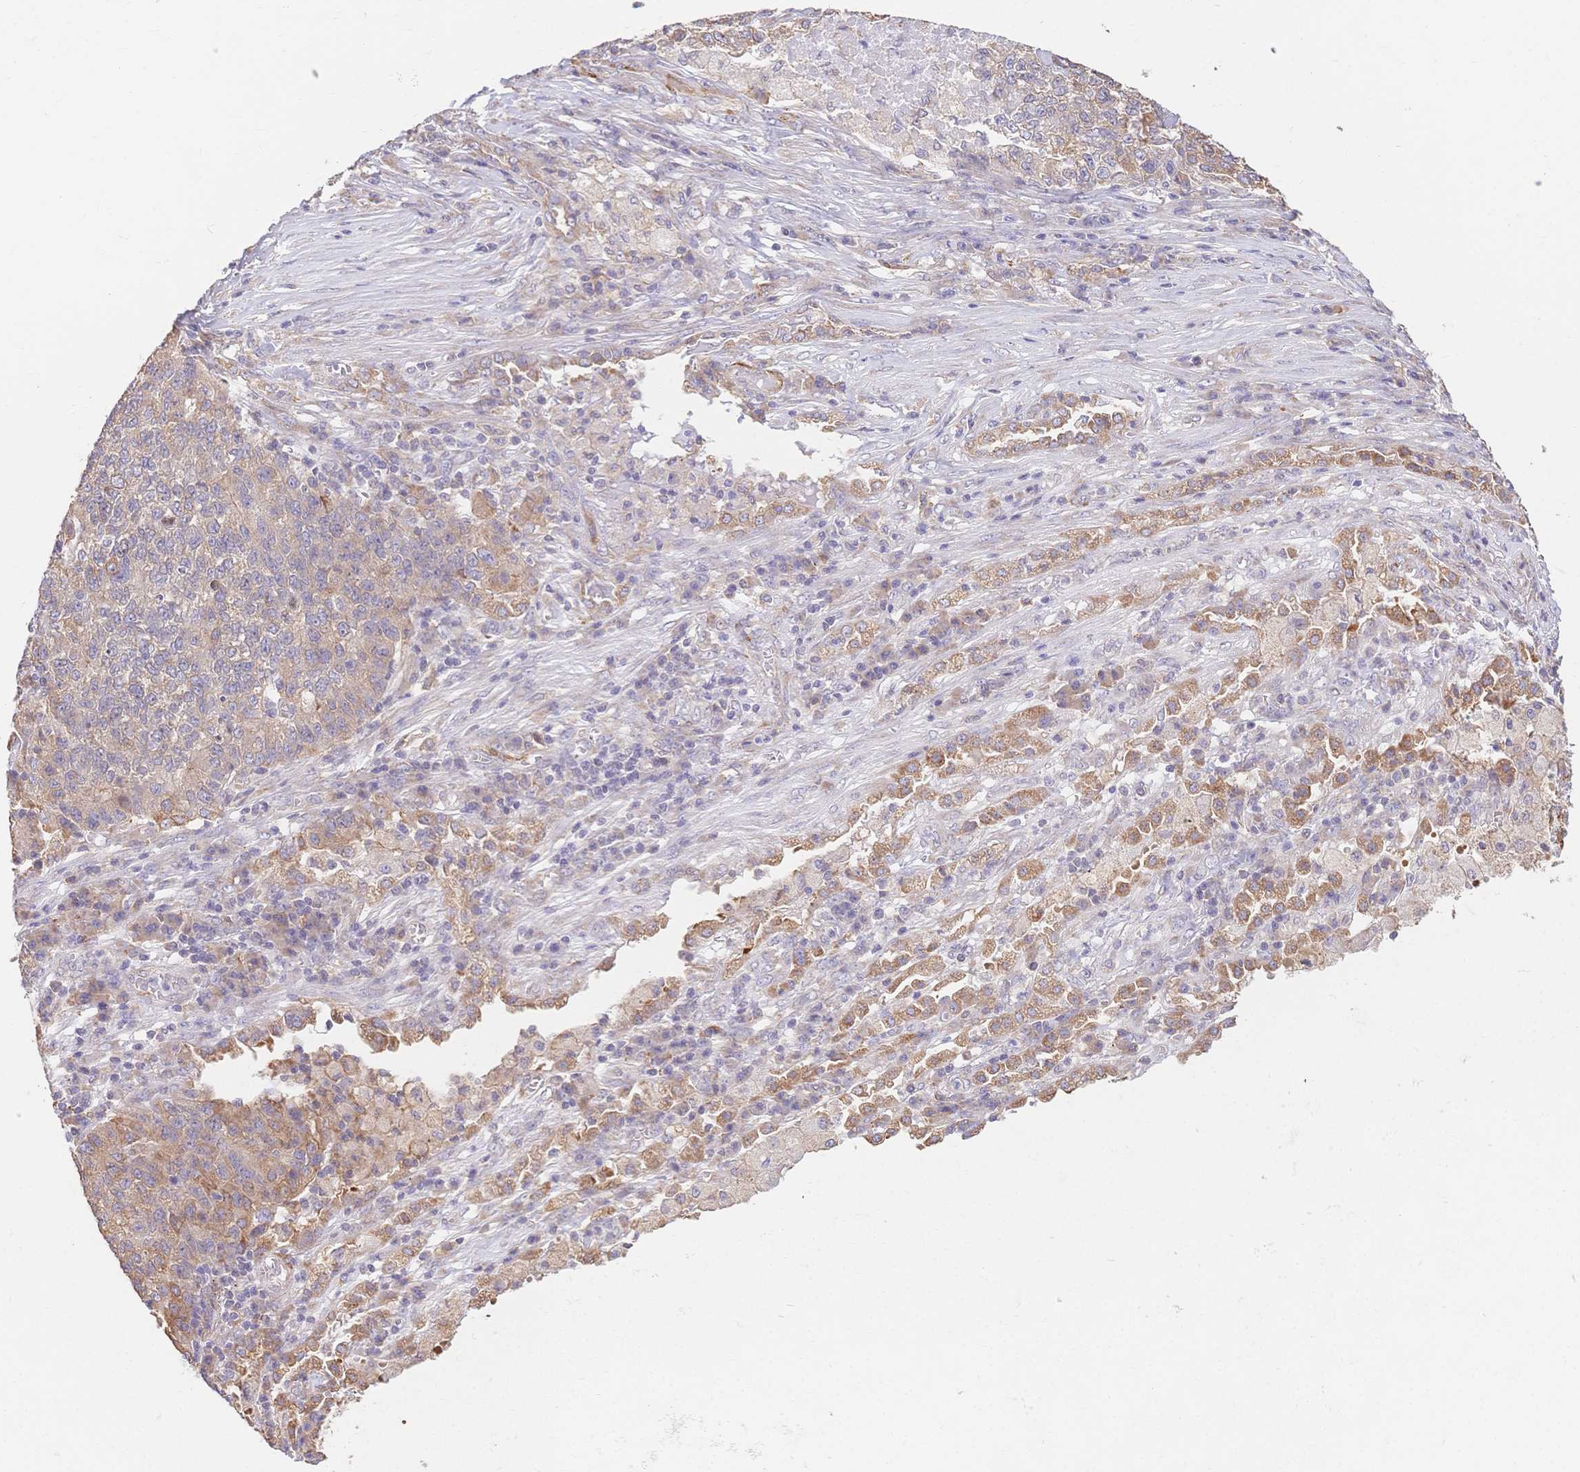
{"staining": {"intensity": "weak", "quantity": "25%-75%", "location": "cytoplasmic/membranous"}, "tissue": "lung cancer", "cell_type": "Tumor cells", "image_type": "cancer", "snomed": [{"axis": "morphology", "description": "Adenocarcinoma, NOS"}, {"axis": "topography", "description": "Lung"}], "caption": "An immunohistochemistry photomicrograph of tumor tissue is shown. Protein staining in brown shows weak cytoplasmic/membranous positivity in lung cancer within tumor cells.", "gene": "HS3ST5", "patient": {"sex": "male", "age": 57}}